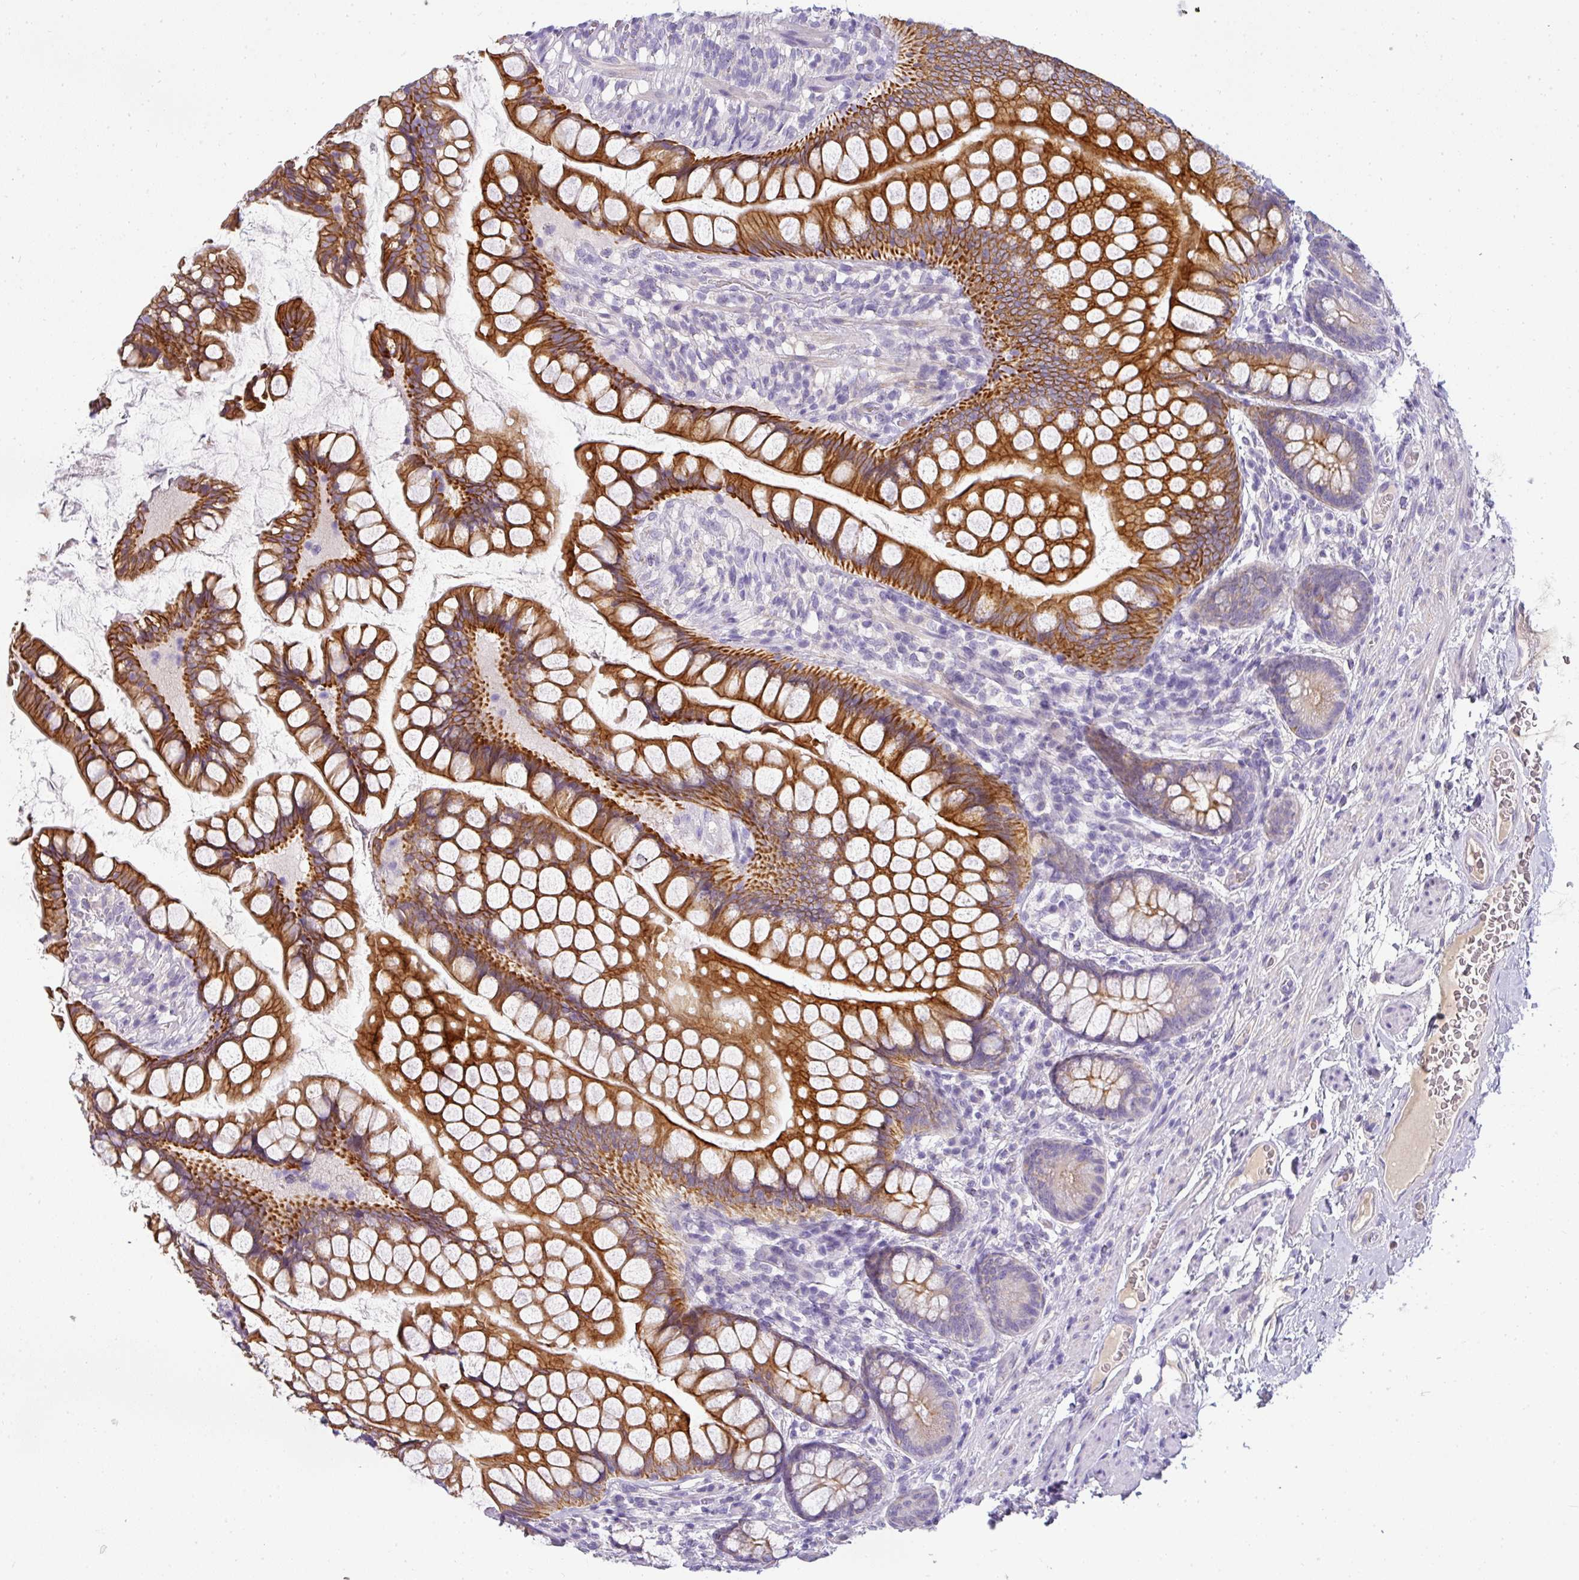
{"staining": {"intensity": "strong", "quantity": ">75%", "location": "cytoplasmic/membranous"}, "tissue": "small intestine", "cell_type": "Glandular cells", "image_type": "normal", "snomed": [{"axis": "morphology", "description": "Normal tissue, NOS"}, {"axis": "topography", "description": "Small intestine"}], "caption": "A brown stain labels strong cytoplasmic/membranous expression of a protein in glandular cells of benign human small intestine.", "gene": "ASXL3", "patient": {"sex": "male", "age": 70}}